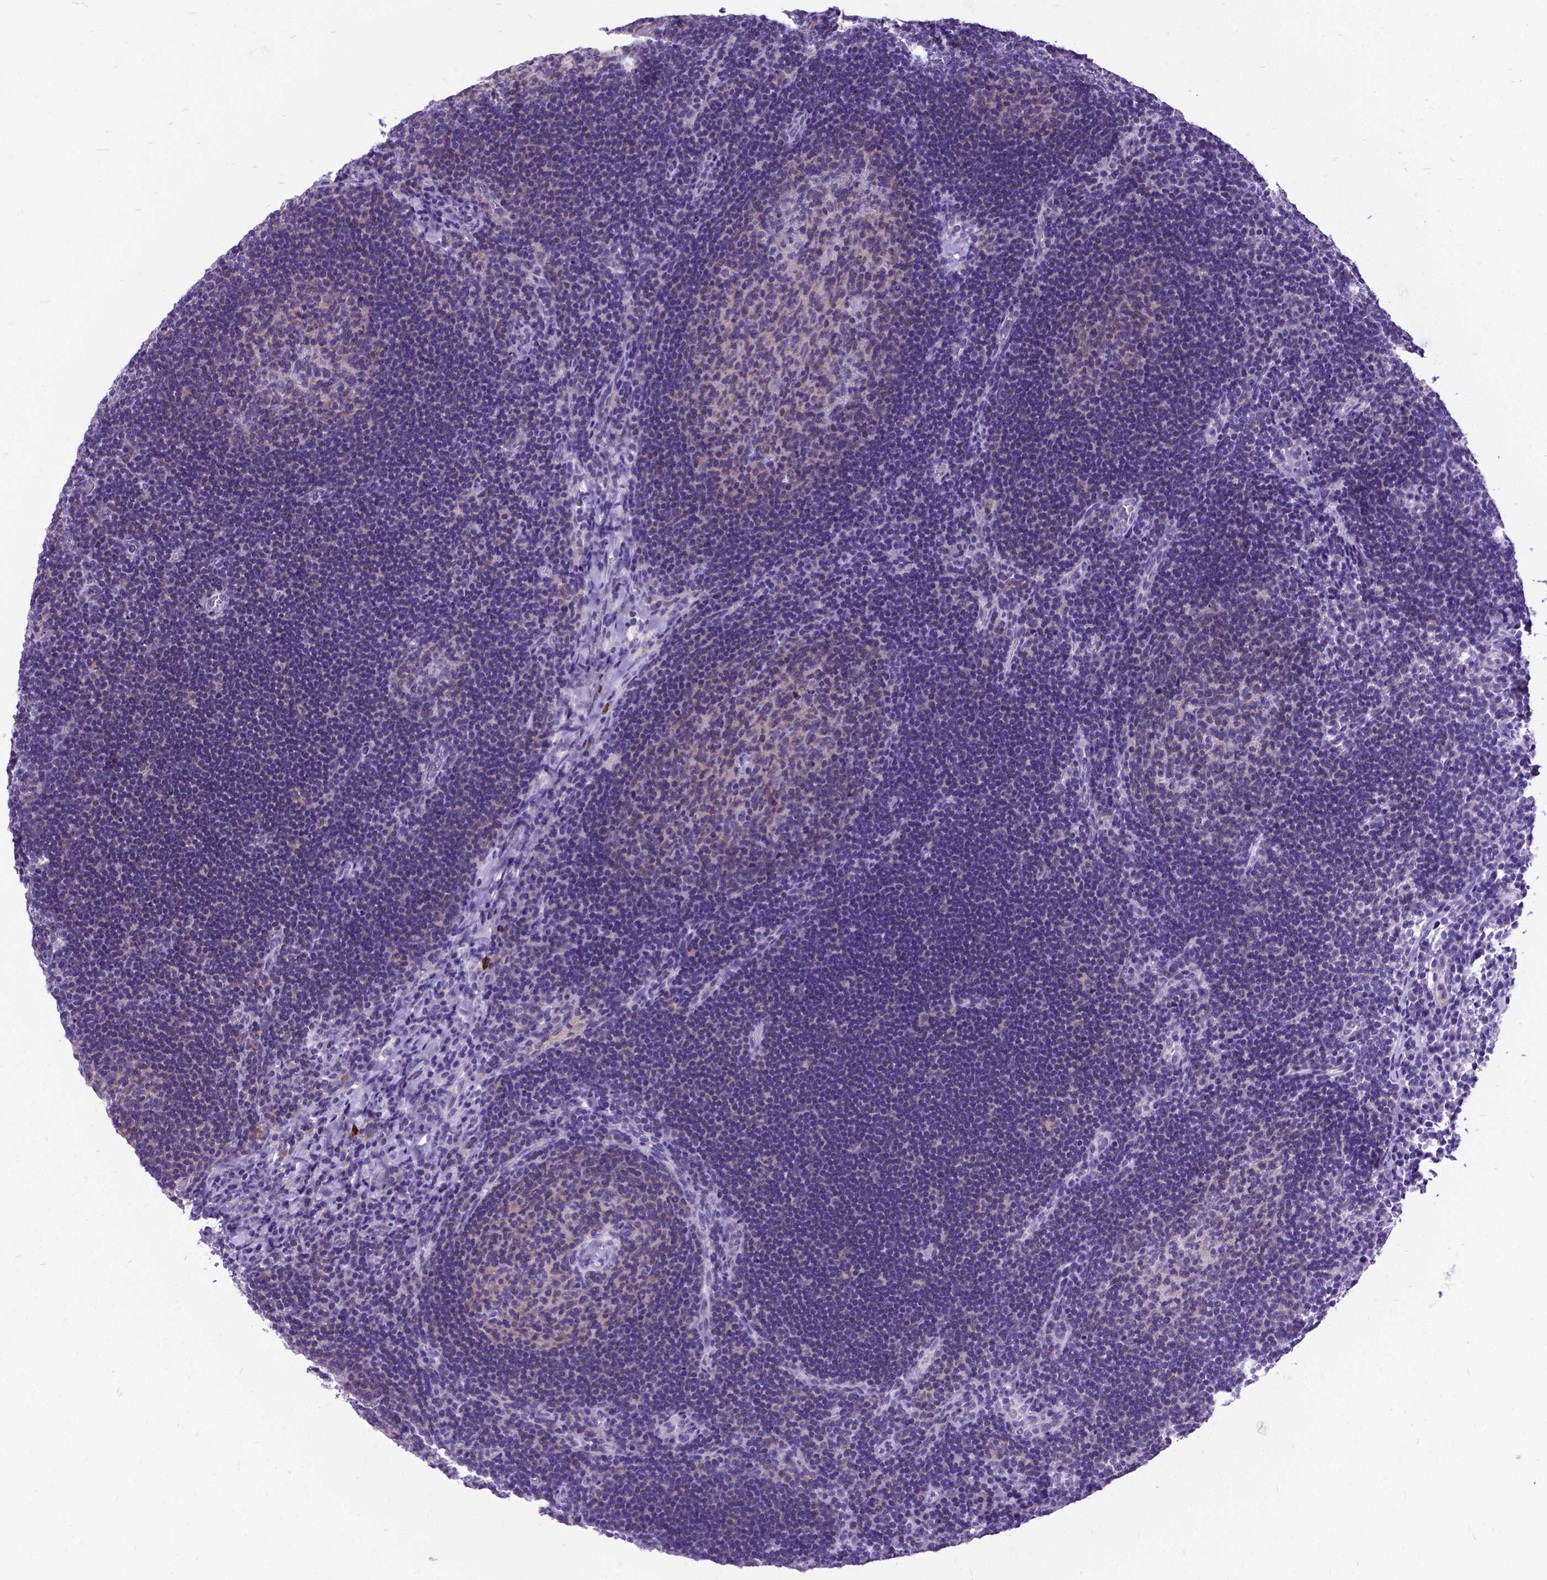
{"staining": {"intensity": "negative", "quantity": "none", "location": "none"}, "tissue": "lymph node", "cell_type": "Germinal center cells", "image_type": "normal", "snomed": [{"axis": "morphology", "description": "Normal tissue, NOS"}, {"axis": "topography", "description": "Lymph node"}], "caption": "A high-resolution histopathology image shows immunohistochemistry staining of normal lymph node, which shows no significant expression in germinal center cells.", "gene": "ENSG00000254979", "patient": {"sex": "male", "age": 67}}